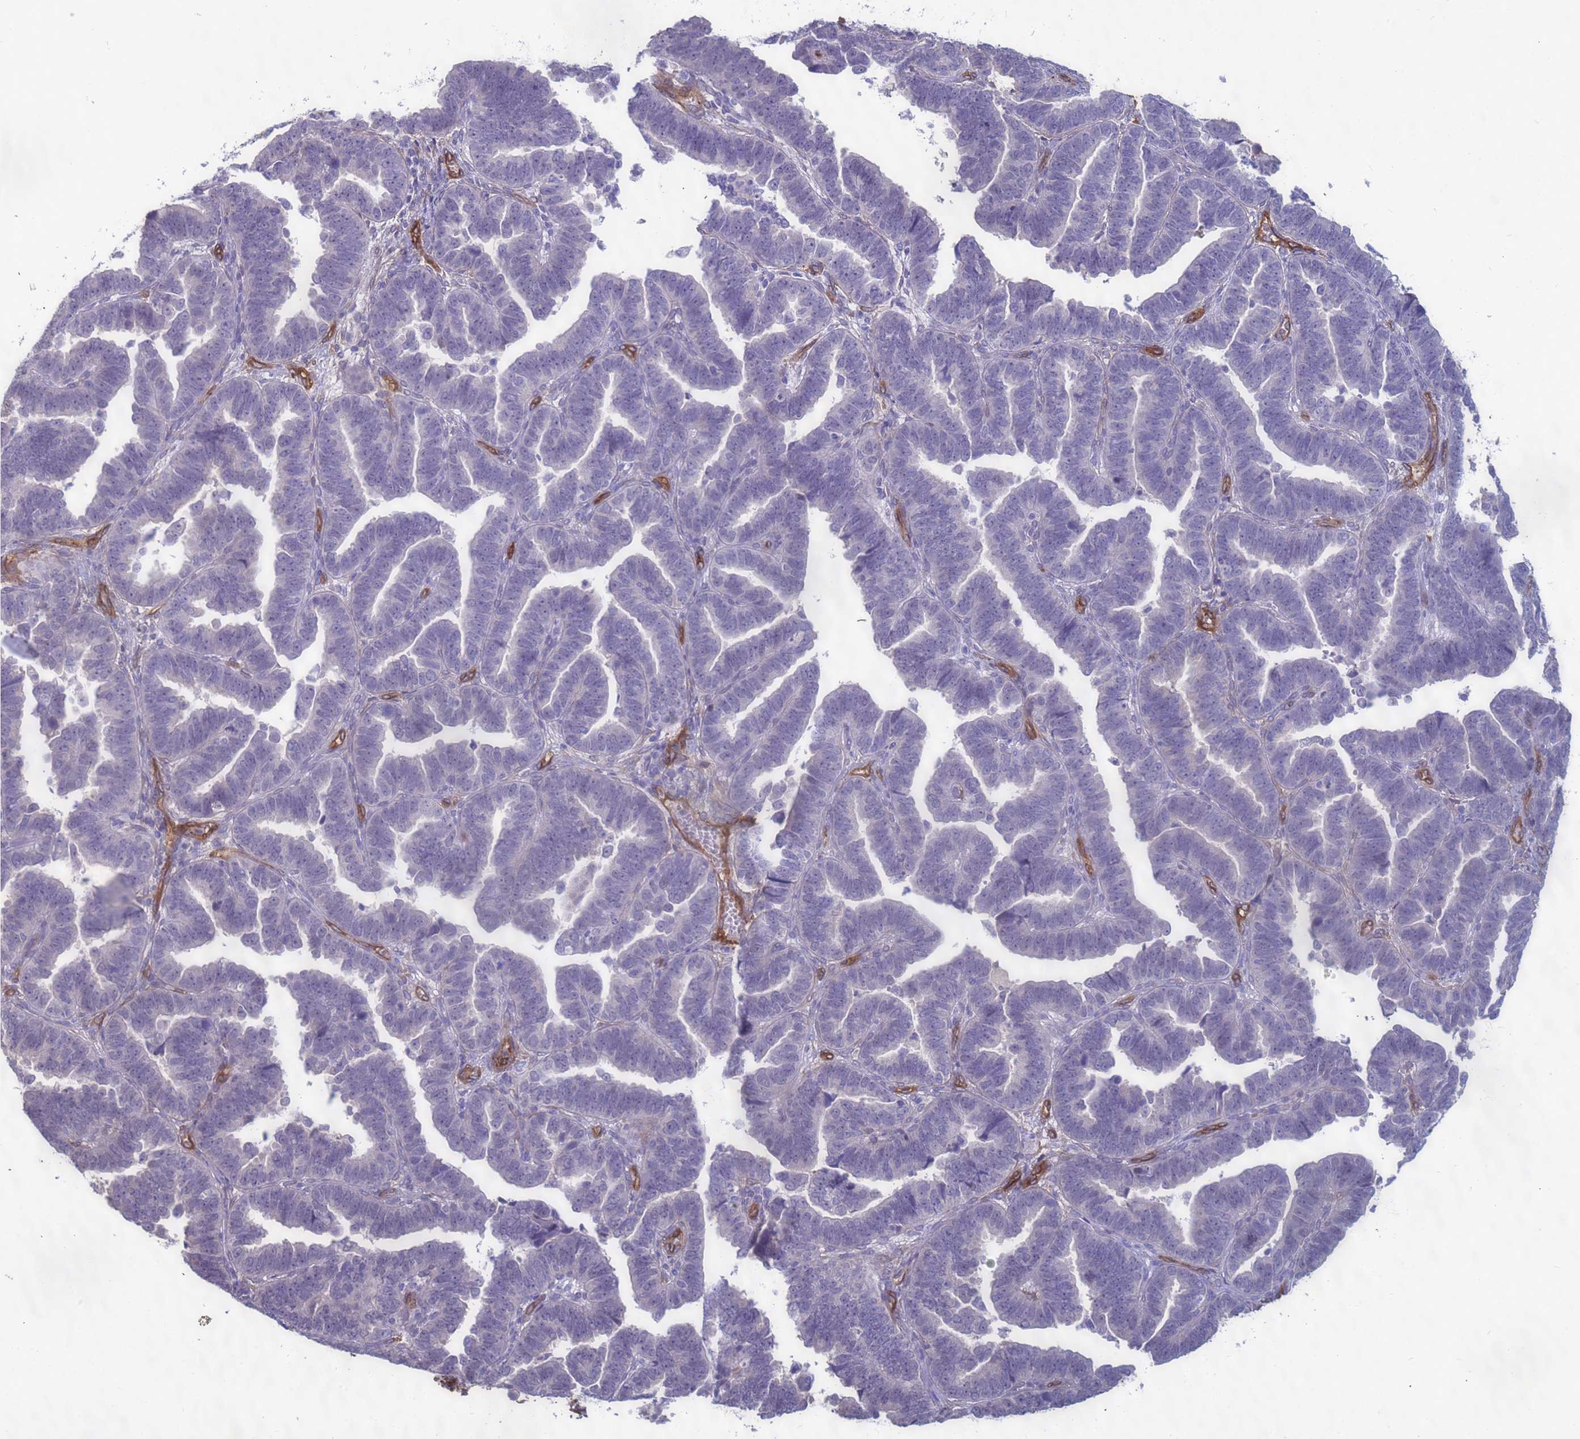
{"staining": {"intensity": "negative", "quantity": "none", "location": "none"}, "tissue": "endometrial cancer", "cell_type": "Tumor cells", "image_type": "cancer", "snomed": [{"axis": "morphology", "description": "Adenocarcinoma, NOS"}, {"axis": "topography", "description": "Endometrium"}], "caption": "IHC image of human endometrial cancer stained for a protein (brown), which displays no positivity in tumor cells.", "gene": "EHD2", "patient": {"sex": "female", "age": 75}}